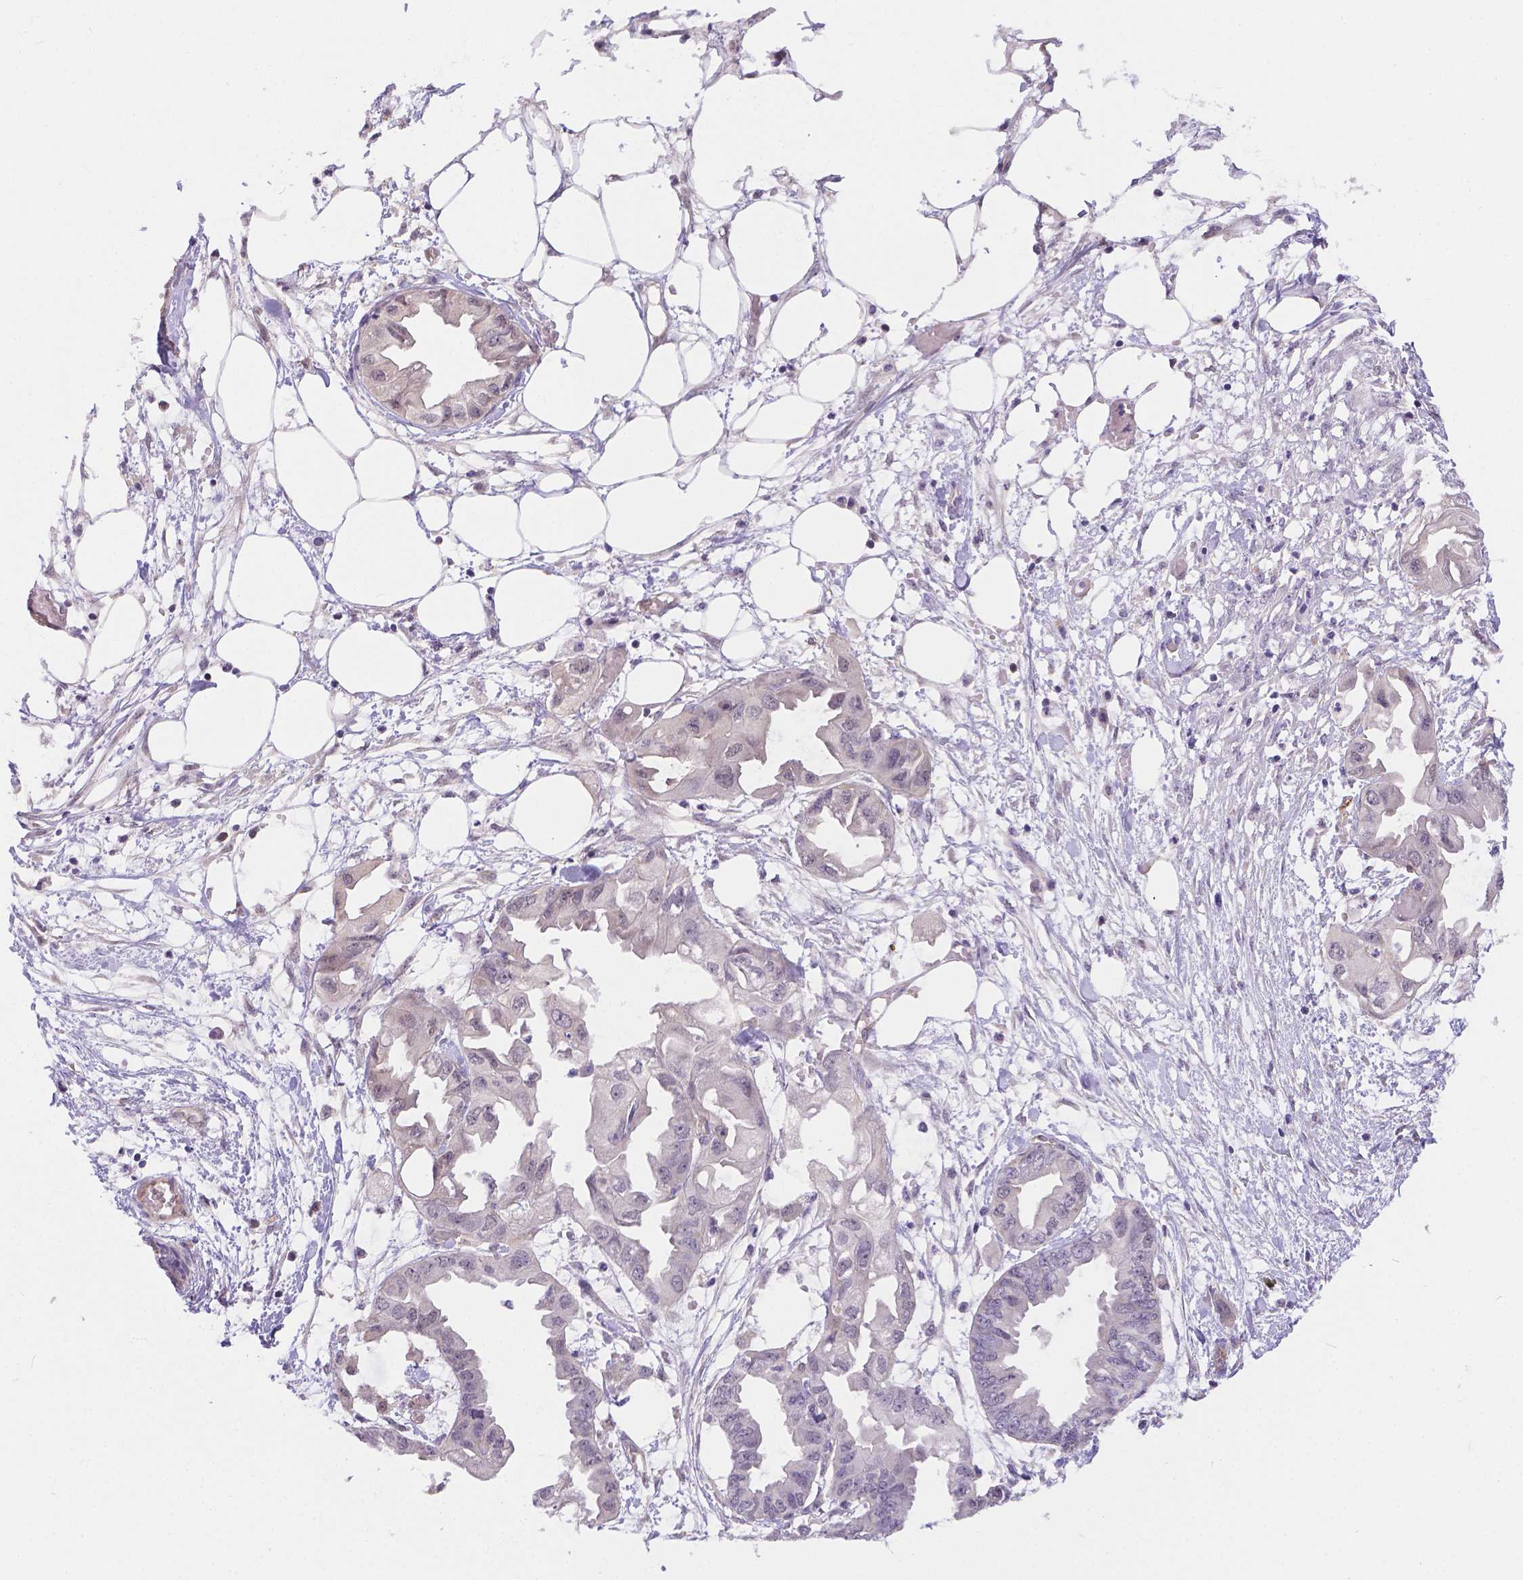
{"staining": {"intensity": "negative", "quantity": "none", "location": "none"}, "tissue": "endometrial cancer", "cell_type": "Tumor cells", "image_type": "cancer", "snomed": [{"axis": "morphology", "description": "Adenocarcinoma, NOS"}, {"axis": "morphology", "description": "Adenocarcinoma, metastatic, NOS"}, {"axis": "topography", "description": "Adipose tissue"}, {"axis": "topography", "description": "Endometrium"}], "caption": "Immunohistochemical staining of human adenocarcinoma (endometrial) reveals no significant positivity in tumor cells.", "gene": "NXPE2", "patient": {"sex": "female", "age": 67}}